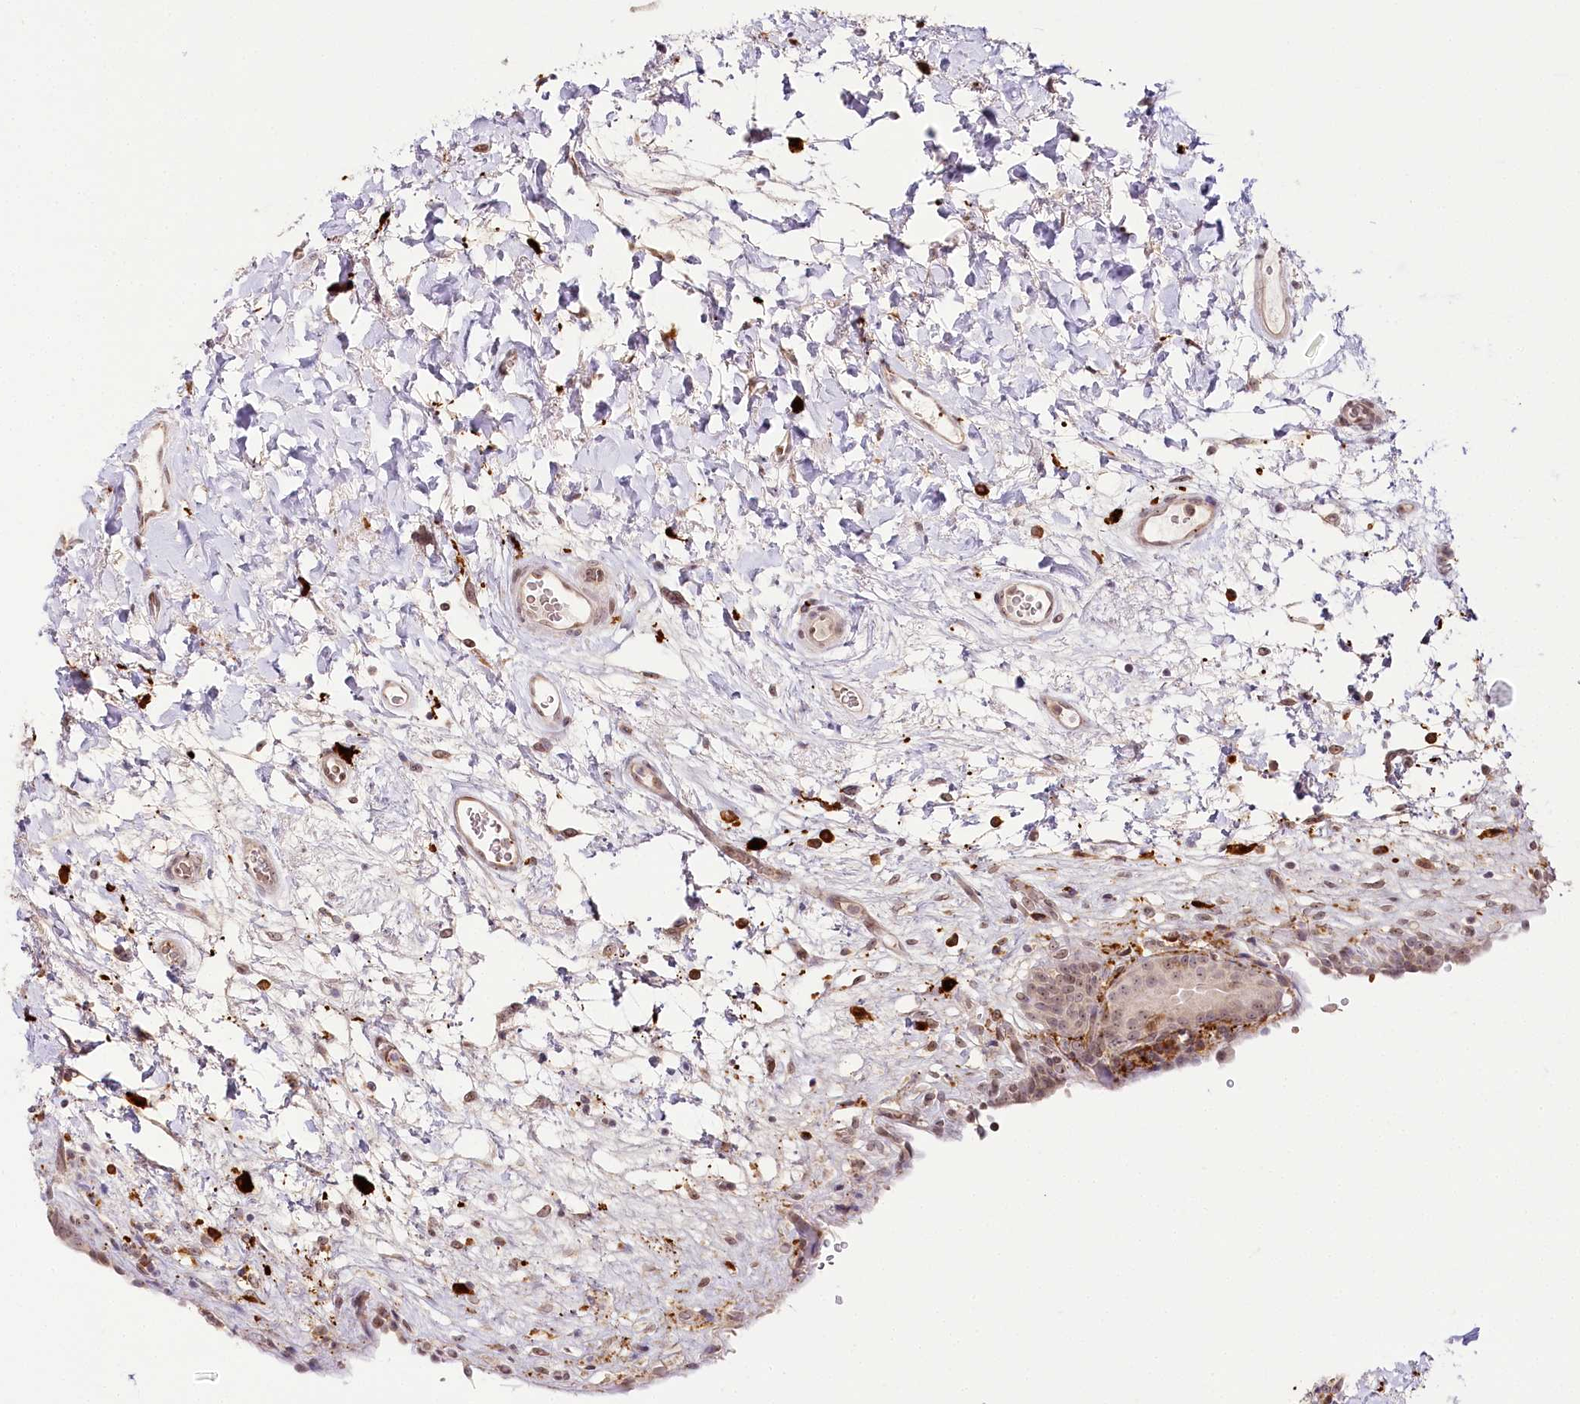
{"staining": {"intensity": "weak", "quantity": "25%-75%", "location": "cytoplasmic/membranous,nuclear"}, "tissue": "urinary bladder", "cell_type": "Urothelial cells", "image_type": "normal", "snomed": [{"axis": "morphology", "description": "Normal tissue, NOS"}, {"axis": "topography", "description": "Urinary bladder"}], "caption": "IHC image of normal urinary bladder: urinary bladder stained using IHC displays low levels of weak protein expression localized specifically in the cytoplasmic/membranous,nuclear of urothelial cells, appearing as a cytoplasmic/membranous,nuclear brown color.", "gene": "WDR36", "patient": {"sex": "male", "age": 83}}